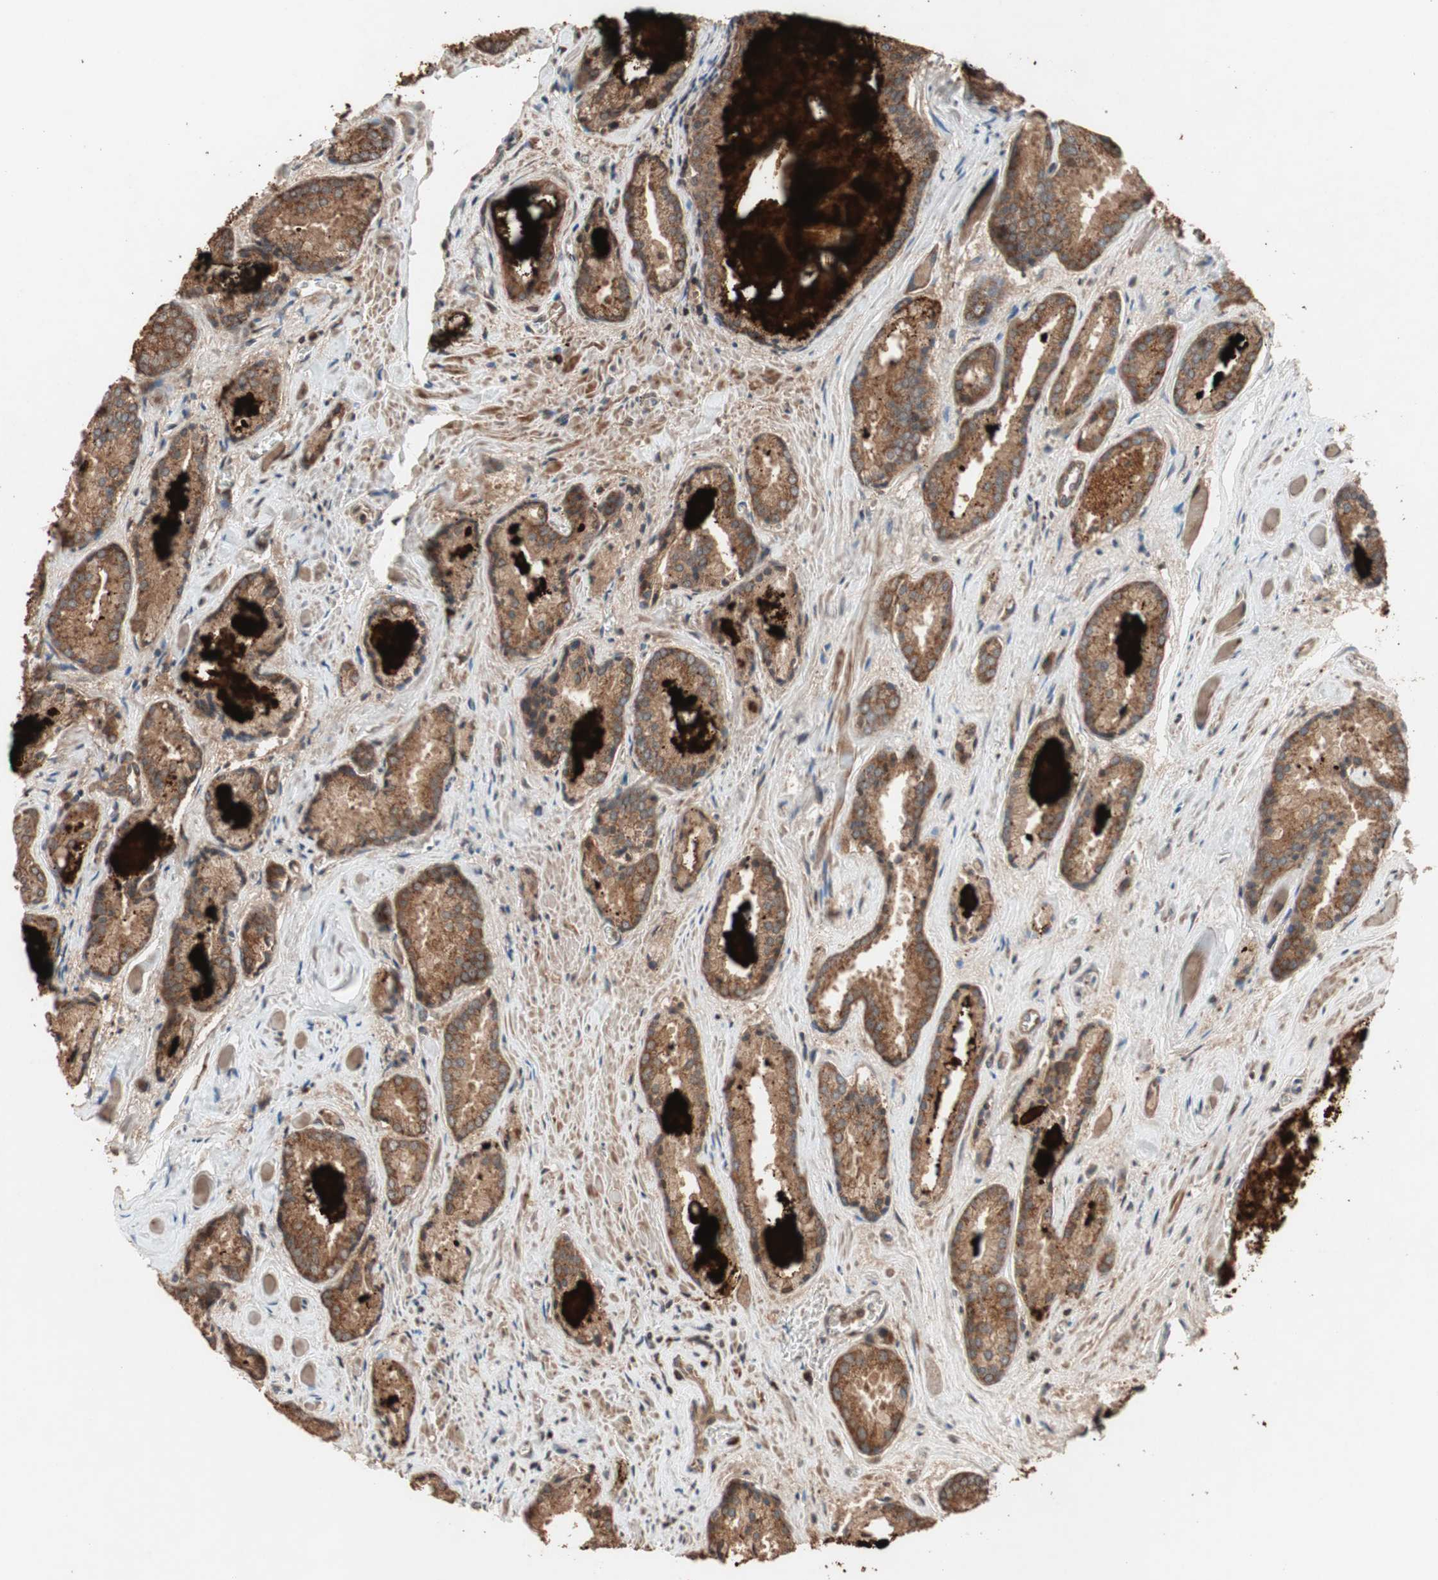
{"staining": {"intensity": "strong", "quantity": ">75%", "location": "cytoplasmic/membranous"}, "tissue": "prostate cancer", "cell_type": "Tumor cells", "image_type": "cancer", "snomed": [{"axis": "morphology", "description": "Adenocarcinoma, Low grade"}, {"axis": "topography", "description": "Prostate"}], "caption": "Prostate cancer (low-grade adenocarcinoma) stained with a brown dye exhibits strong cytoplasmic/membranous positive staining in about >75% of tumor cells.", "gene": "RAB1A", "patient": {"sex": "male", "age": 64}}